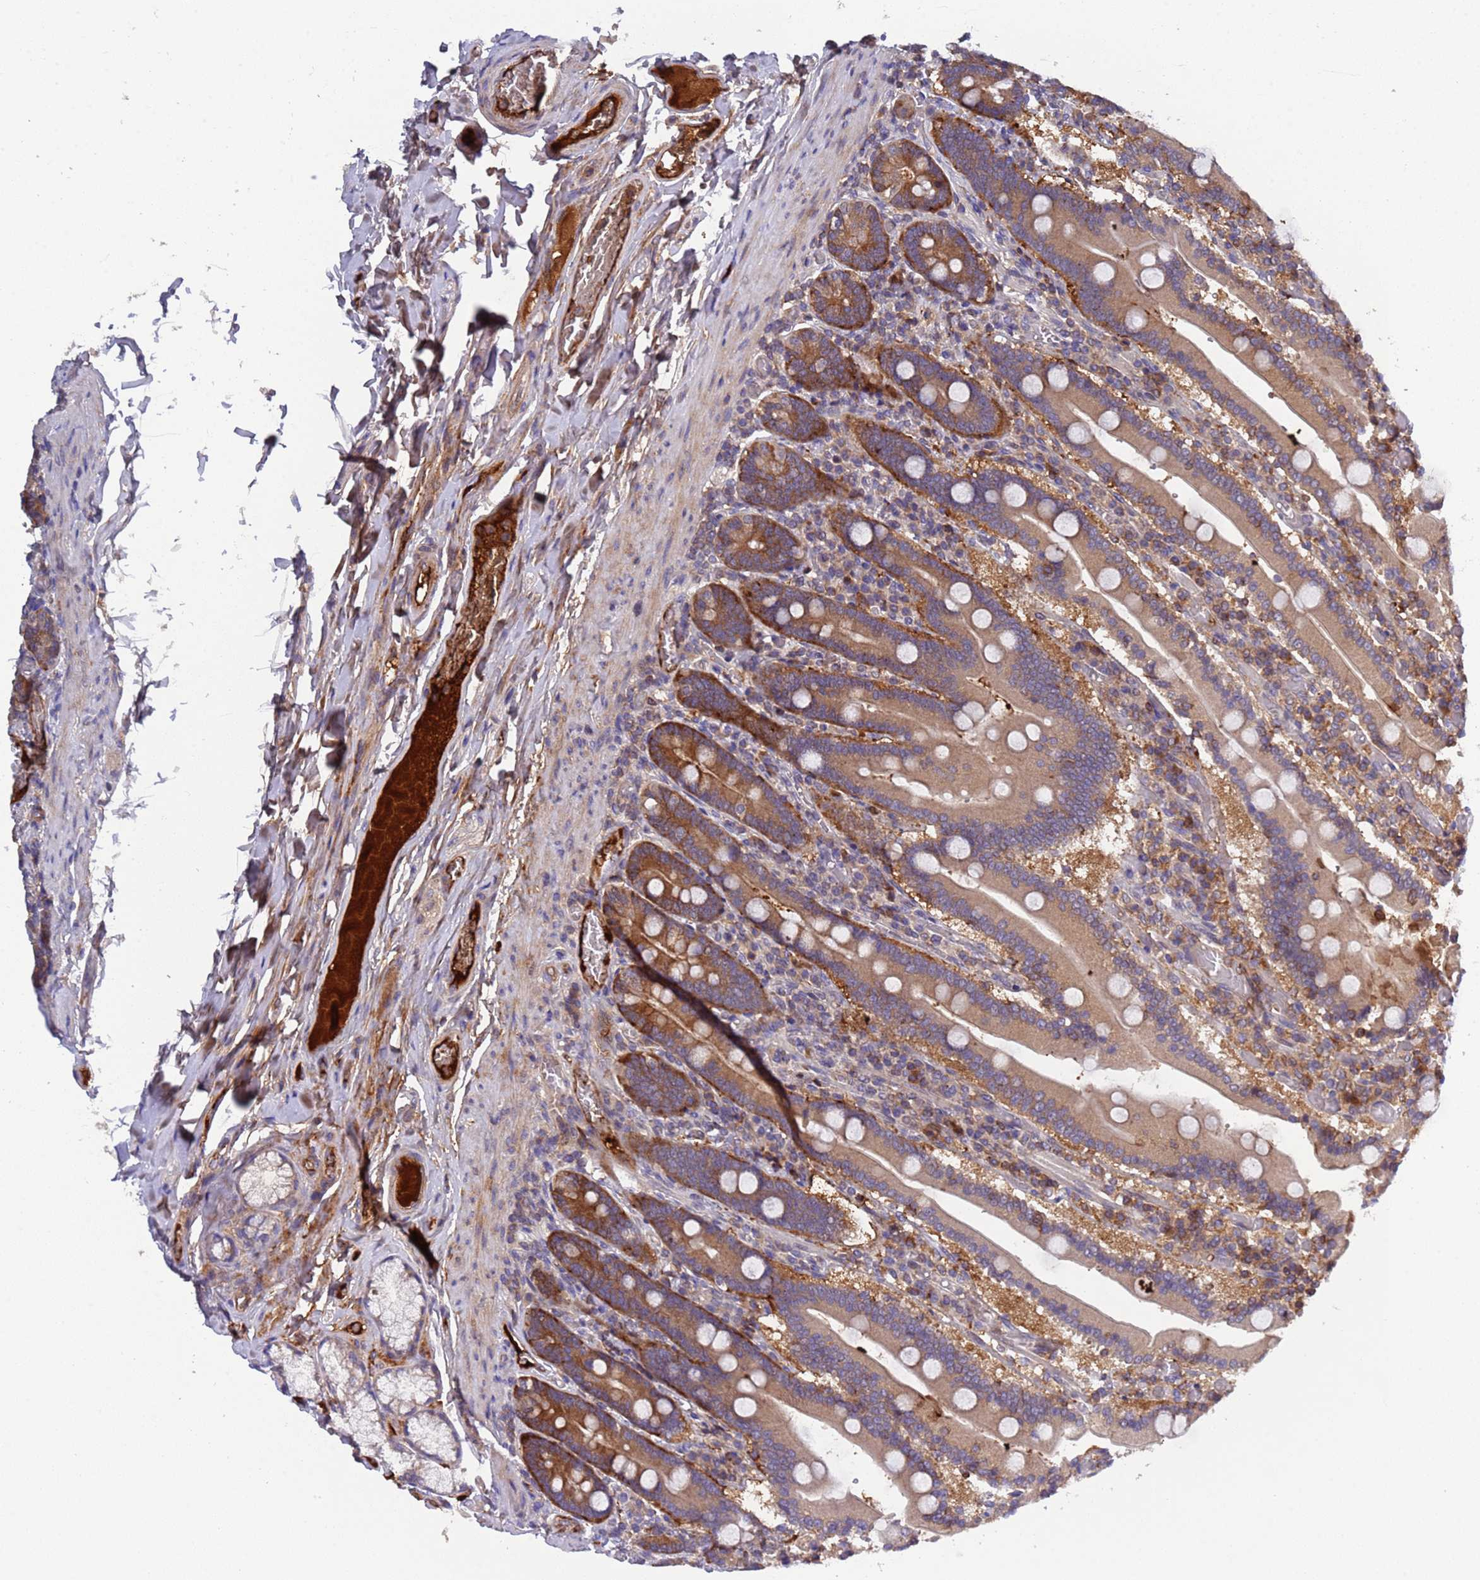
{"staining": {"intensity": "moderate", "quantity": ">75%", "location": "cytoplasmic/membranous"}, "tissue": "duodenum", "cell_type": "Glandular cells", "image_type": "normal", "snomed": [{"axis": "morphology", "description": "Normal tissue, NOS"}, {"axis": "topography", "description": "Duodenum"}], "caption": "Duodenum stained with a brown dye shows moderate cytoplasmic/membranous positive staining in about >75% of glandular cells.", "gene": "PARP16", "patient": {"sex": "female", "age": 62}}